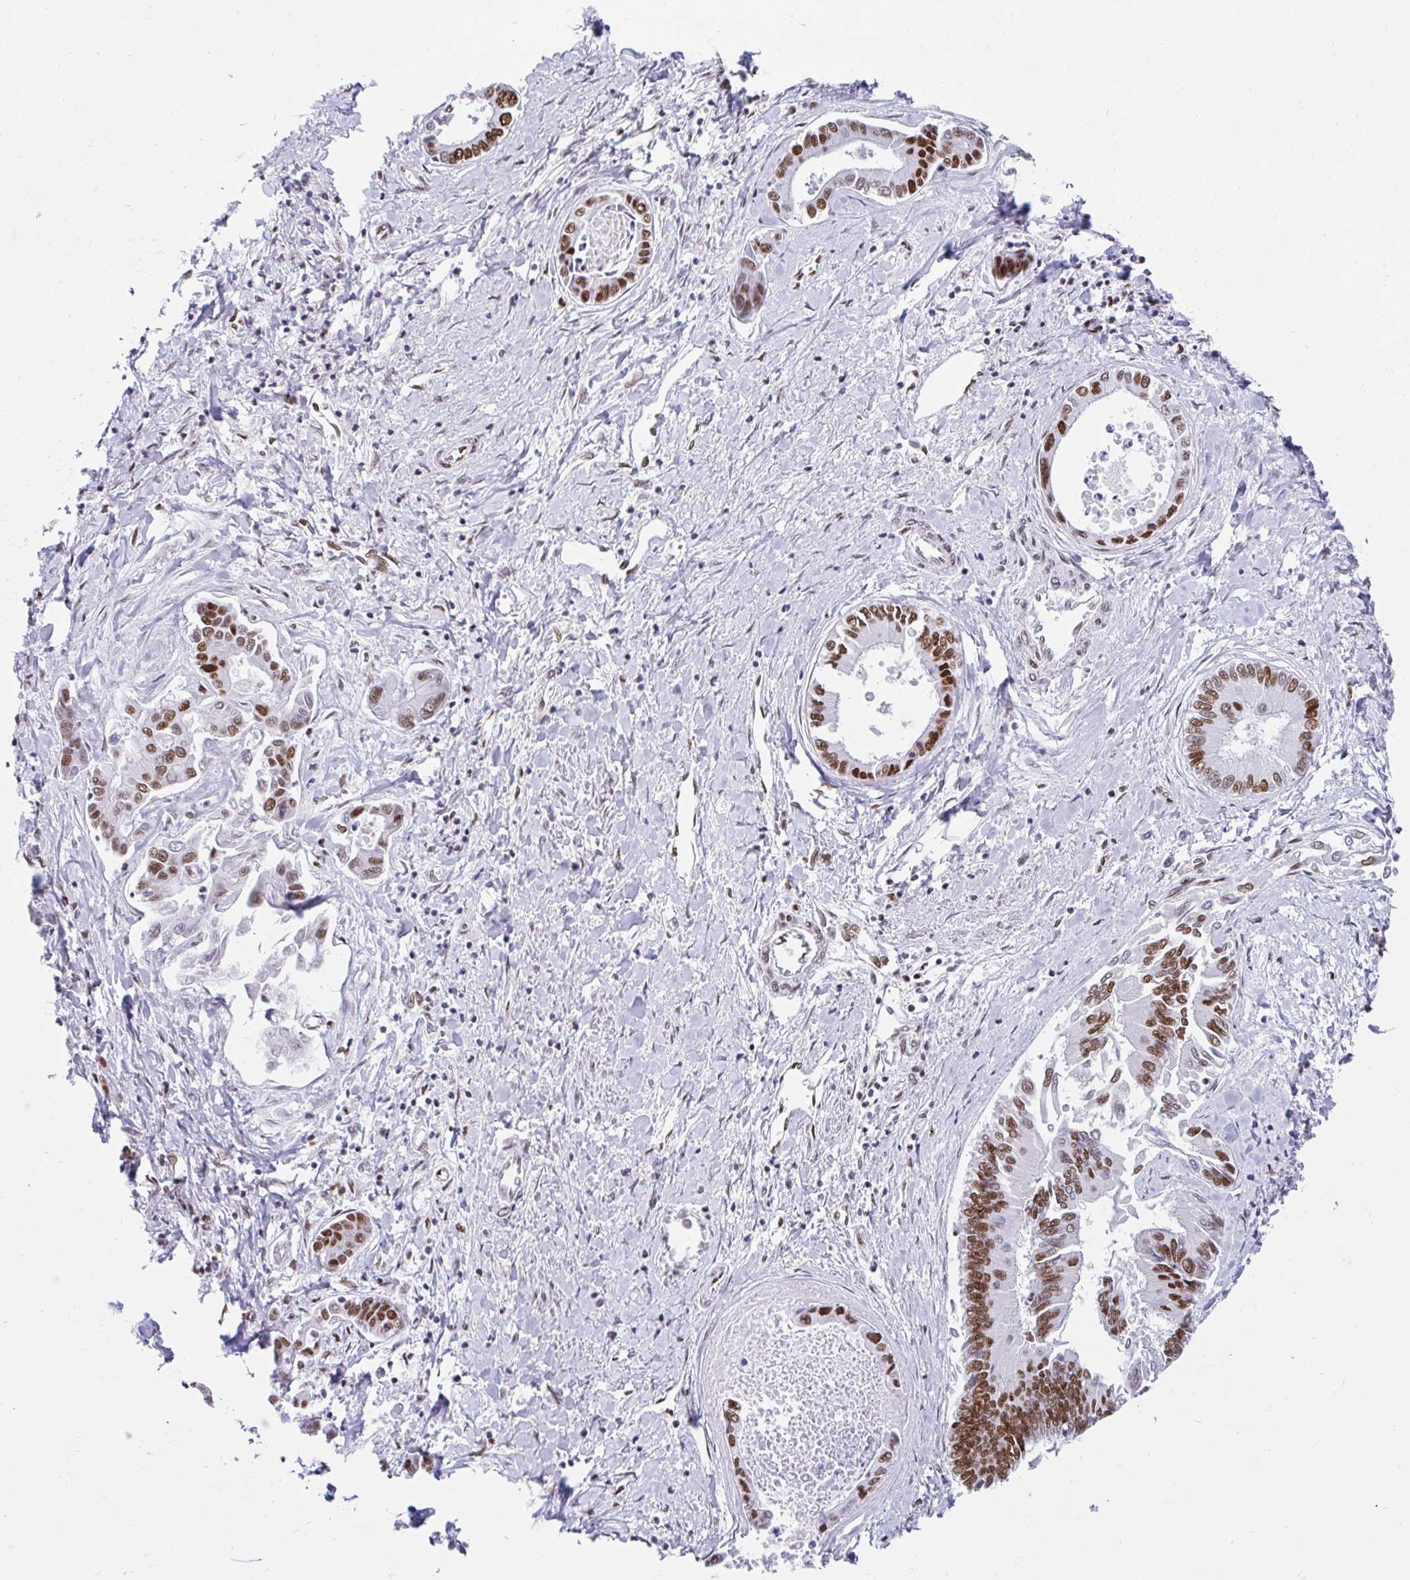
{"staining": {"intensity": "moderate", "quantity": ">75%", "location": "nuclear"}, "tissue": "liver cancer", "cell_type": "Tumor cells", "image_type": "cancer", "snomed": [{"axis": "morphology", "description": "Cholangiocarcinoma"}, {"axis": "topography", "description": "Liver"}], "caption": "High-magnification brightfield microscopy of liver cancer stained with DAB (brown) and counterstained with hematoxylin (blue). tumor cells exhibit moderate nuclear positivity is present in approximately>75% of cells.", "gene": "KHDRBS1", "patient": {"sex": "male", "age": 66}}